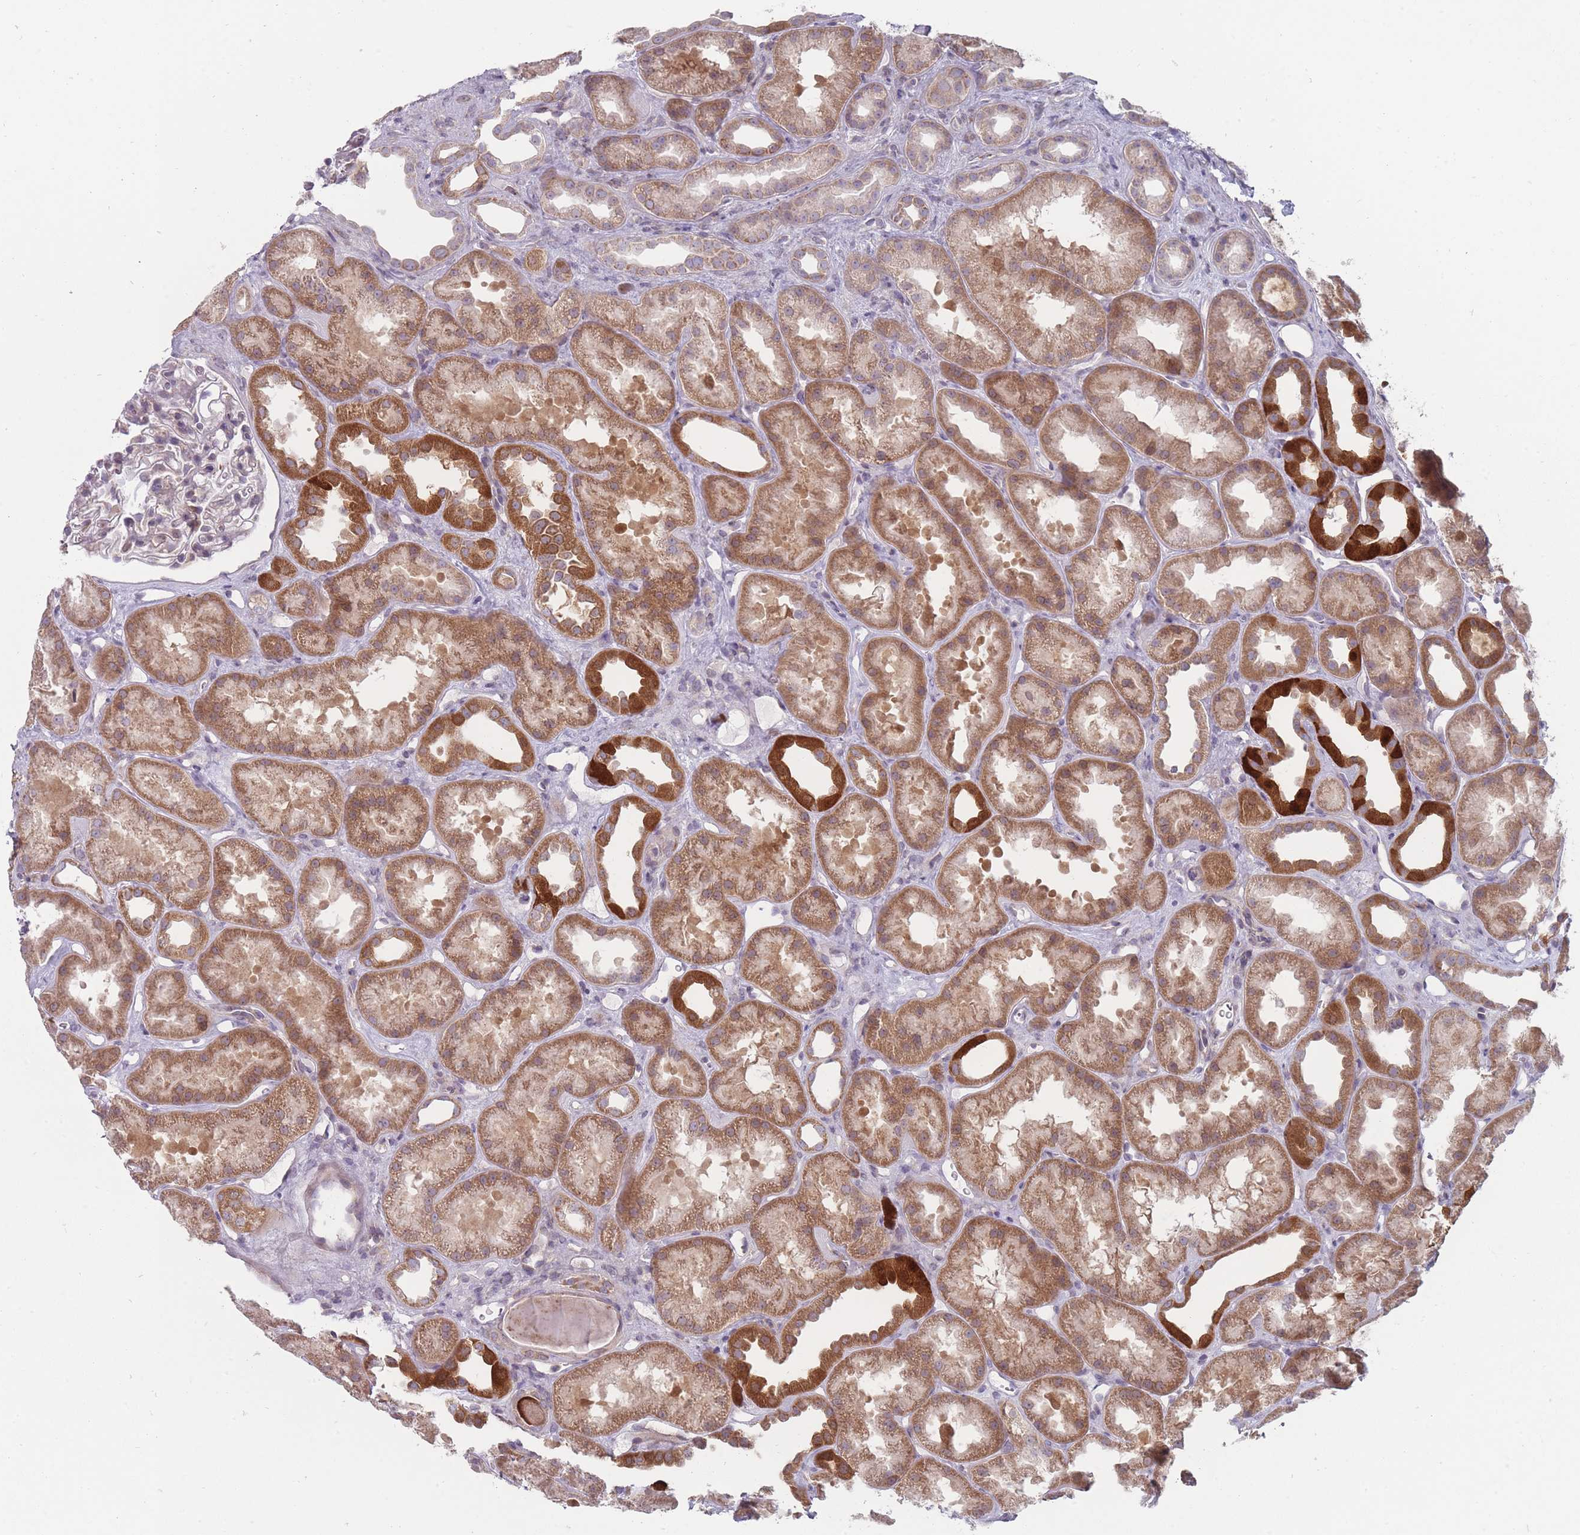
{"staining": {"intensity": "negative", "quantity": "none", "location": "none"}, "tissue": "kidney", "cell_type": "Cells in glomeruli", "image_type": "normal", "snomed": [{"axis": "morphology", "description": "Normal tissue, NOS"}, {"axis": "topography", "description": "Kidney"}], "caption": "DAB immunohistochemical staining of unremarkable human kidney shows no significant staining in cells in glomeruli. Nuclei are stained in blue.", "gene": "PCDH12", "patient": {"sex": "male", "age": 61}}